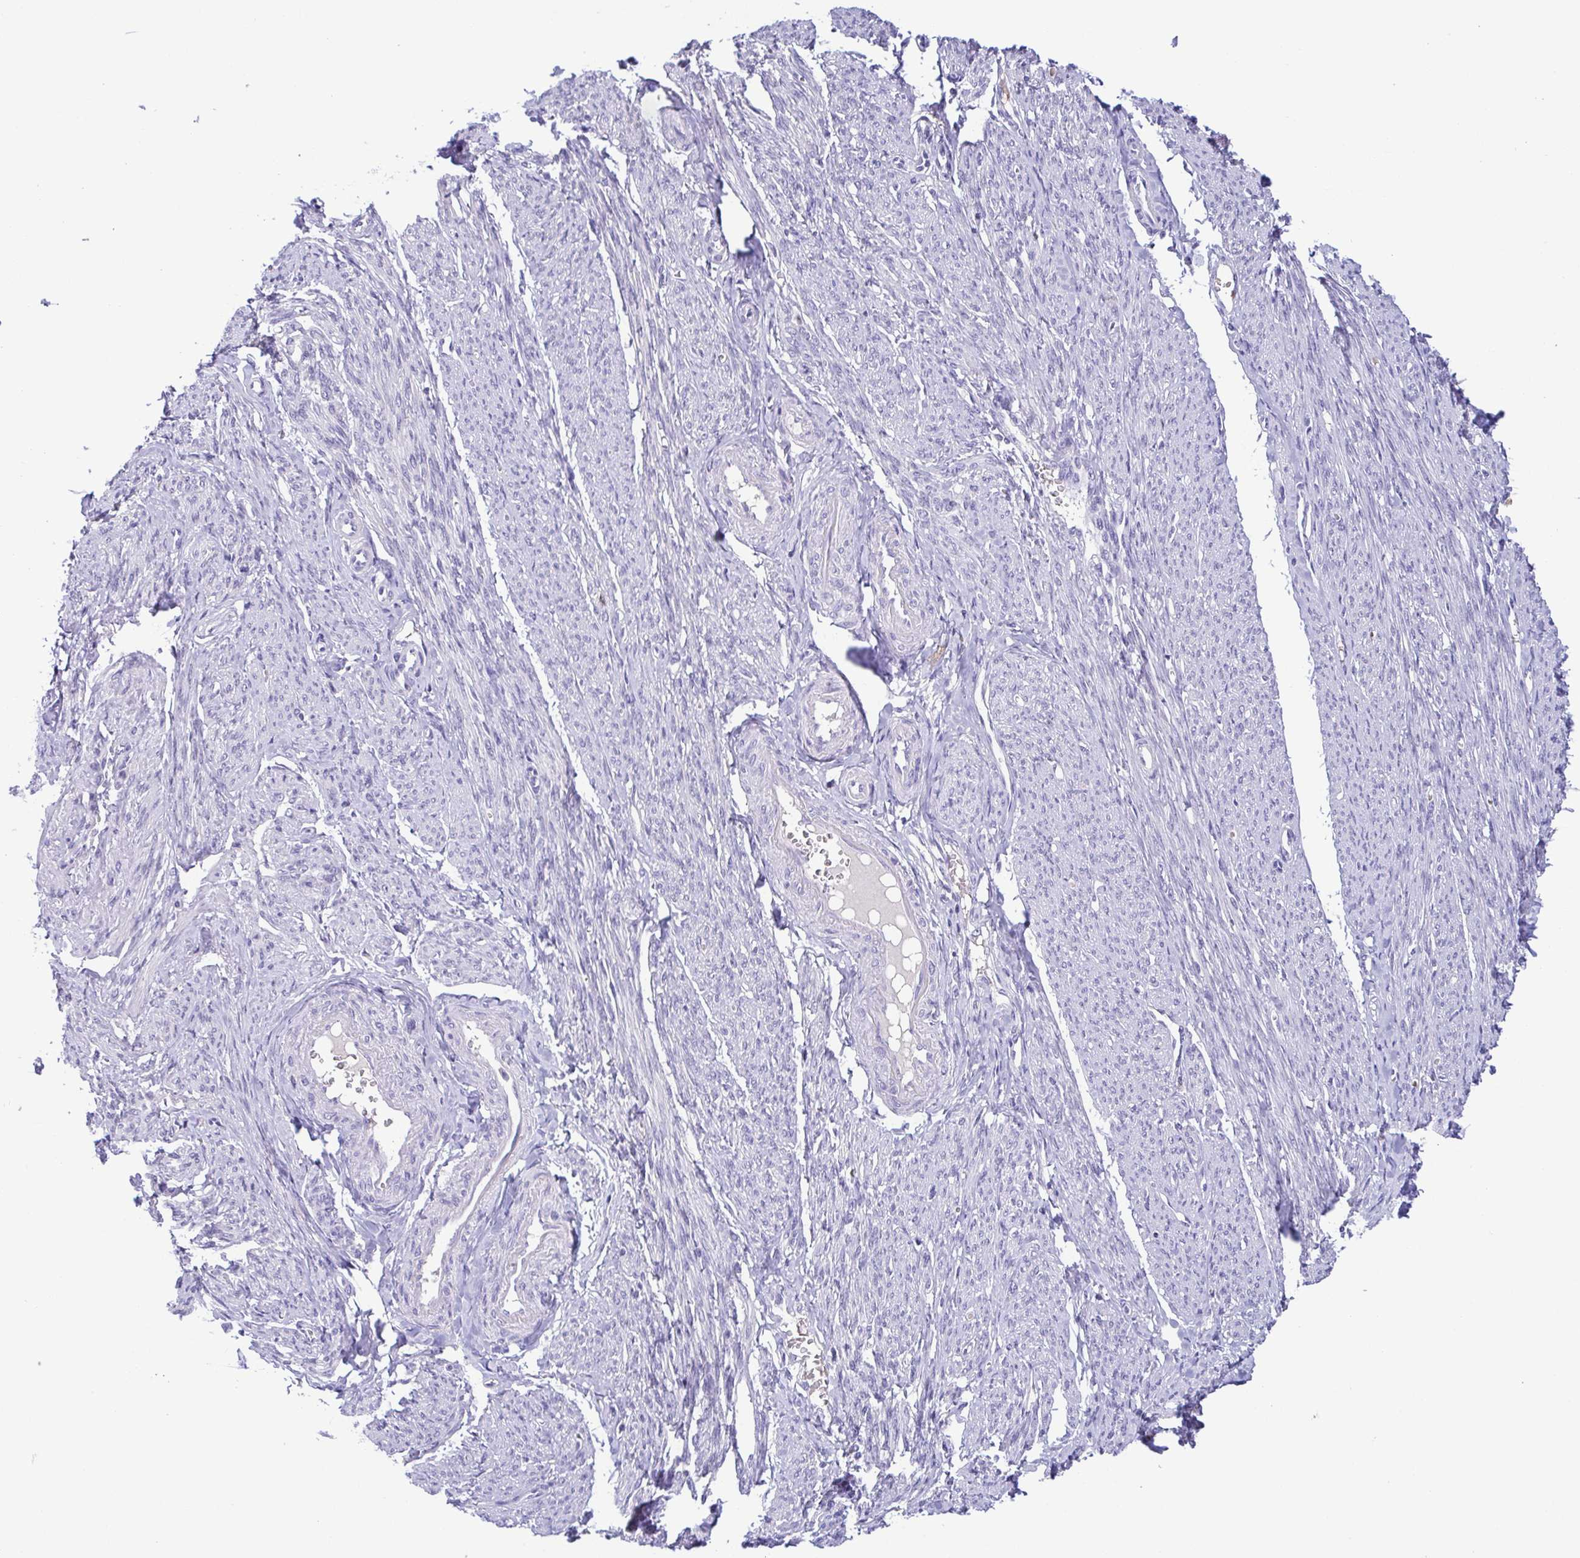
{"staining": {"intensity": "negative", "quantity": "none", "location": "none"}, "tissue": "smooth muscle", "cell_type": "Smooth muscle cells", "image_type": "normal", "snomed": [{"axis": "morphology", "description": "Normal tissue, NOS"}, {"axis": "topography", "description": "Smooth muscle"}], "caption": "Immunohistochemistry (IHC) image of normal smooth muscle stained for a protein (brown), which exhibits no positivity in smooth muscle cells. (Stains: DAB IHC with hematoxylin counter stain, Microscopy: brightfield microscopy at high magnification).", "gene": "TIPIN", "patient": {"sex": "female", "age": 65}}